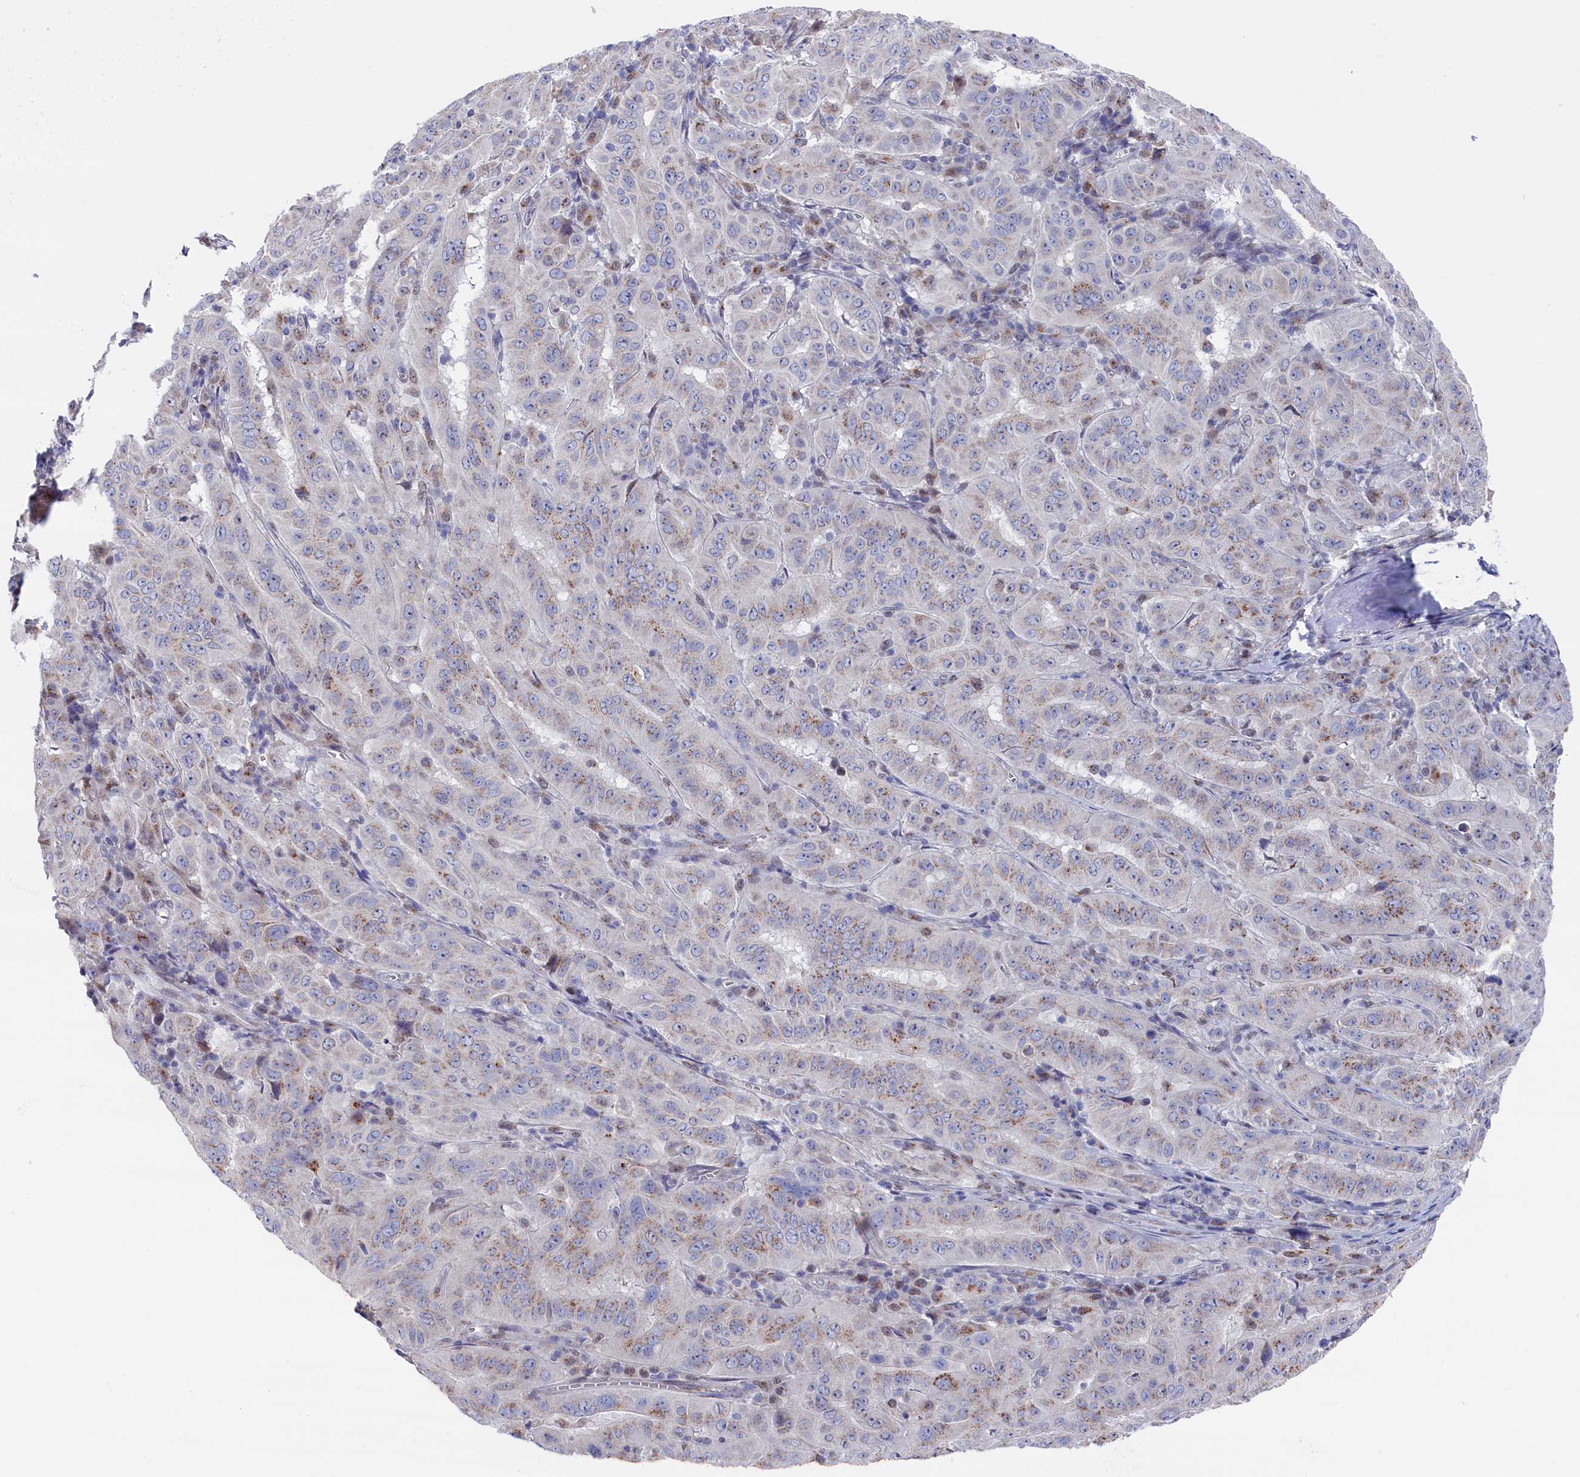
{"staining": {"intensity": "weak", "quantity": "25%-75%", "location": "cytoplasmic/membranous"}, "tissue": "pancreatic cancer", "cell_type": "Tumor cells", "image_type": "cancer", "snomed": [{"axis": "morphology", "description": "Adenocarcinoma, NOS"}, {"axis": "topography", "description": "Pancreas"}], "caption": "This photomicrograph shows pancreatic cancer stained with immunohistochemistry to label a protein in brown. The cytoplasmic/membranous of tumor cells show weak positivity for the protein. Nuclei are counter-stained blue.", "gene": "GPR108", "patient": {"sex": "male", "age": 63}}